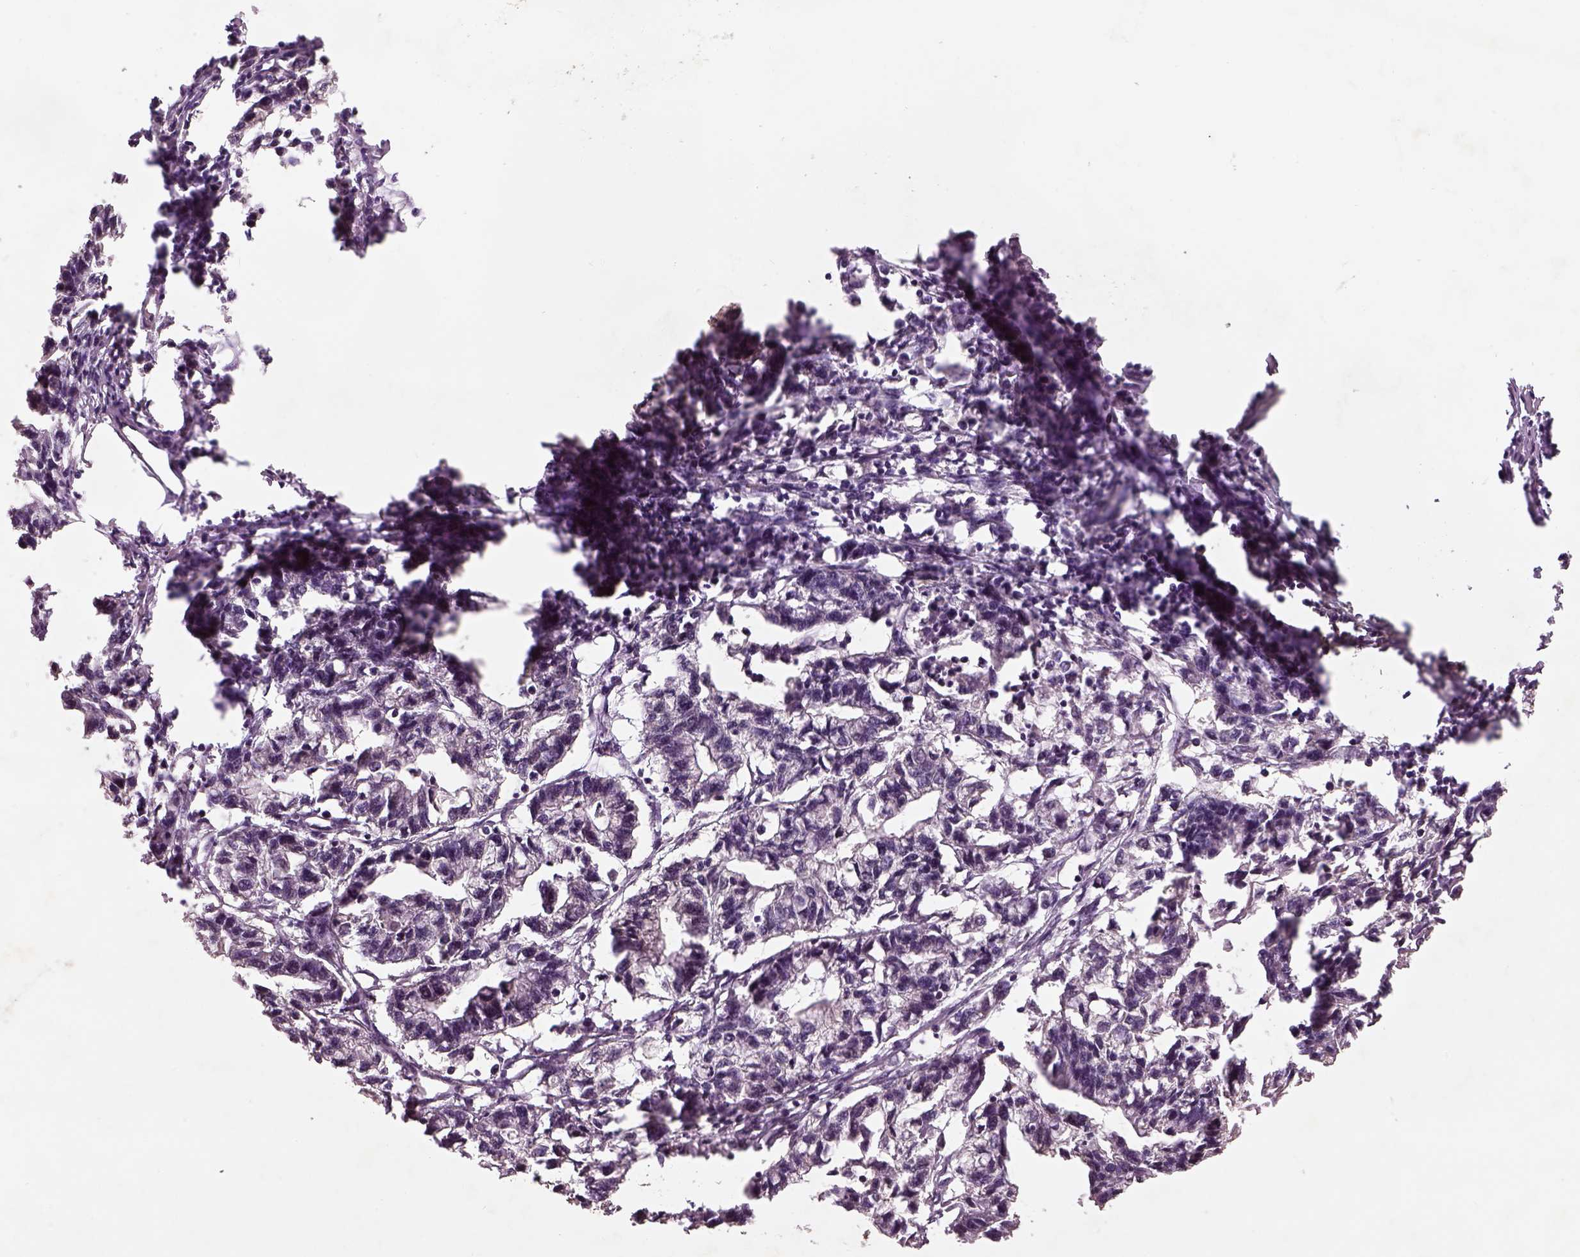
{"staining": {"intensity": "negative", "quantity": "none", "location": "none"}, "tissue": "stomach cancer", "cell_type": "Tumor cells", "image_type": "cancer", "snomed": [{"axis": "morphology", "description": "Adenocarcinoma, NOS"}, {"axis": "topography", "description": "Stomach"}], "caption": "Protein analysis of adenocarcinoma (stomach) reveals no significant expression in tumor cells.", "gene": "GDNF", "patient": {"sex": "male", "age": 83}}